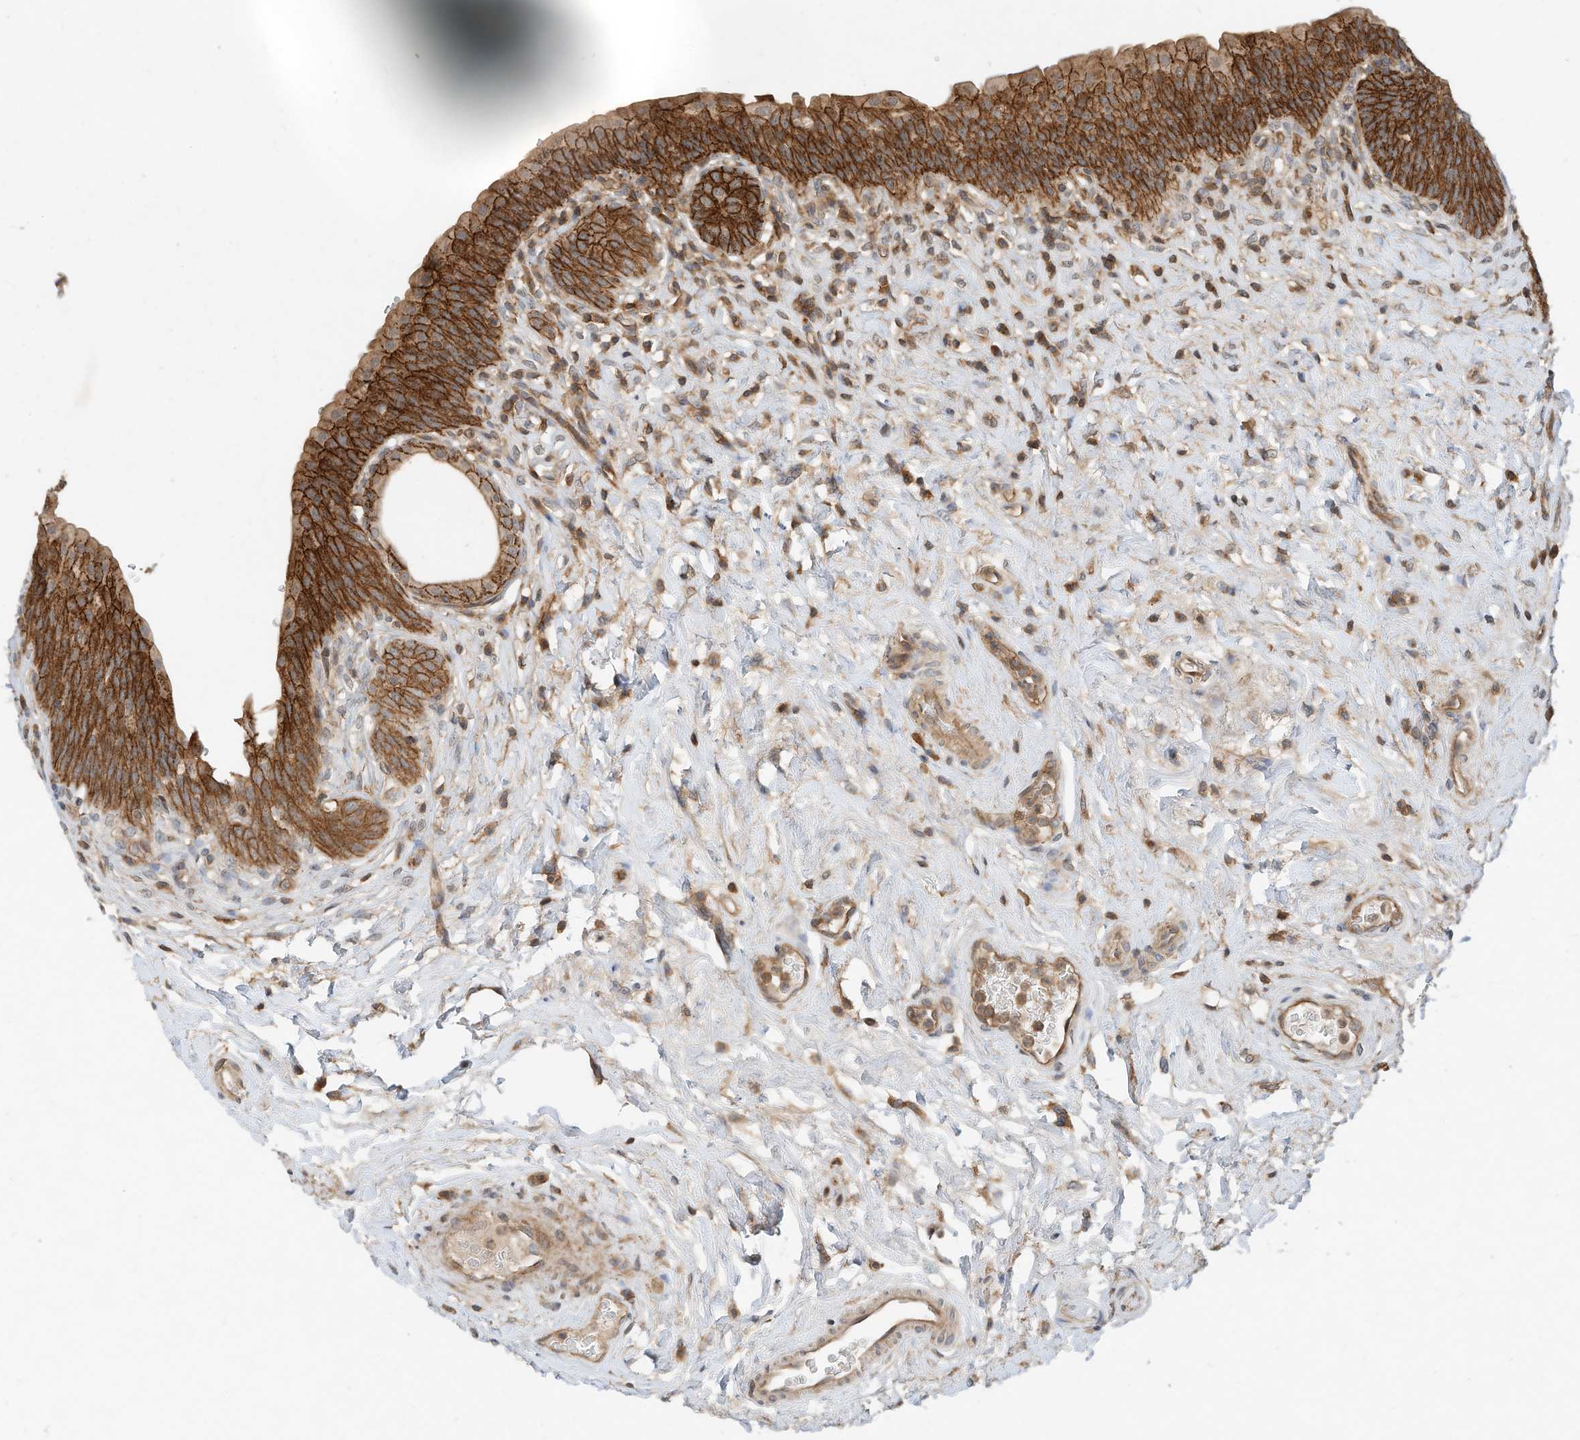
{"staining": {"intensity": "strong", "quantity": ">75%", "location": "cytoplasmic/membranous"}, "tissue": "urinary bladder", "cell_type": "Urothelial cells", "image_type": "normal", "snomed": [{"axis": "morphology", "description": "Normal tissue, NOS"}, {"axis": "topography", "description": "Urinary bladder"}], "caption": "Immunohistochemistry (IHC) (DAB) staining of benign human urinary bladder displays strong cytoplasmic/membranous protein staining in approximately >75% of urothelial cells.", "gene": "CPAMD8", "patient": {"sex": "male", "age": 83}}